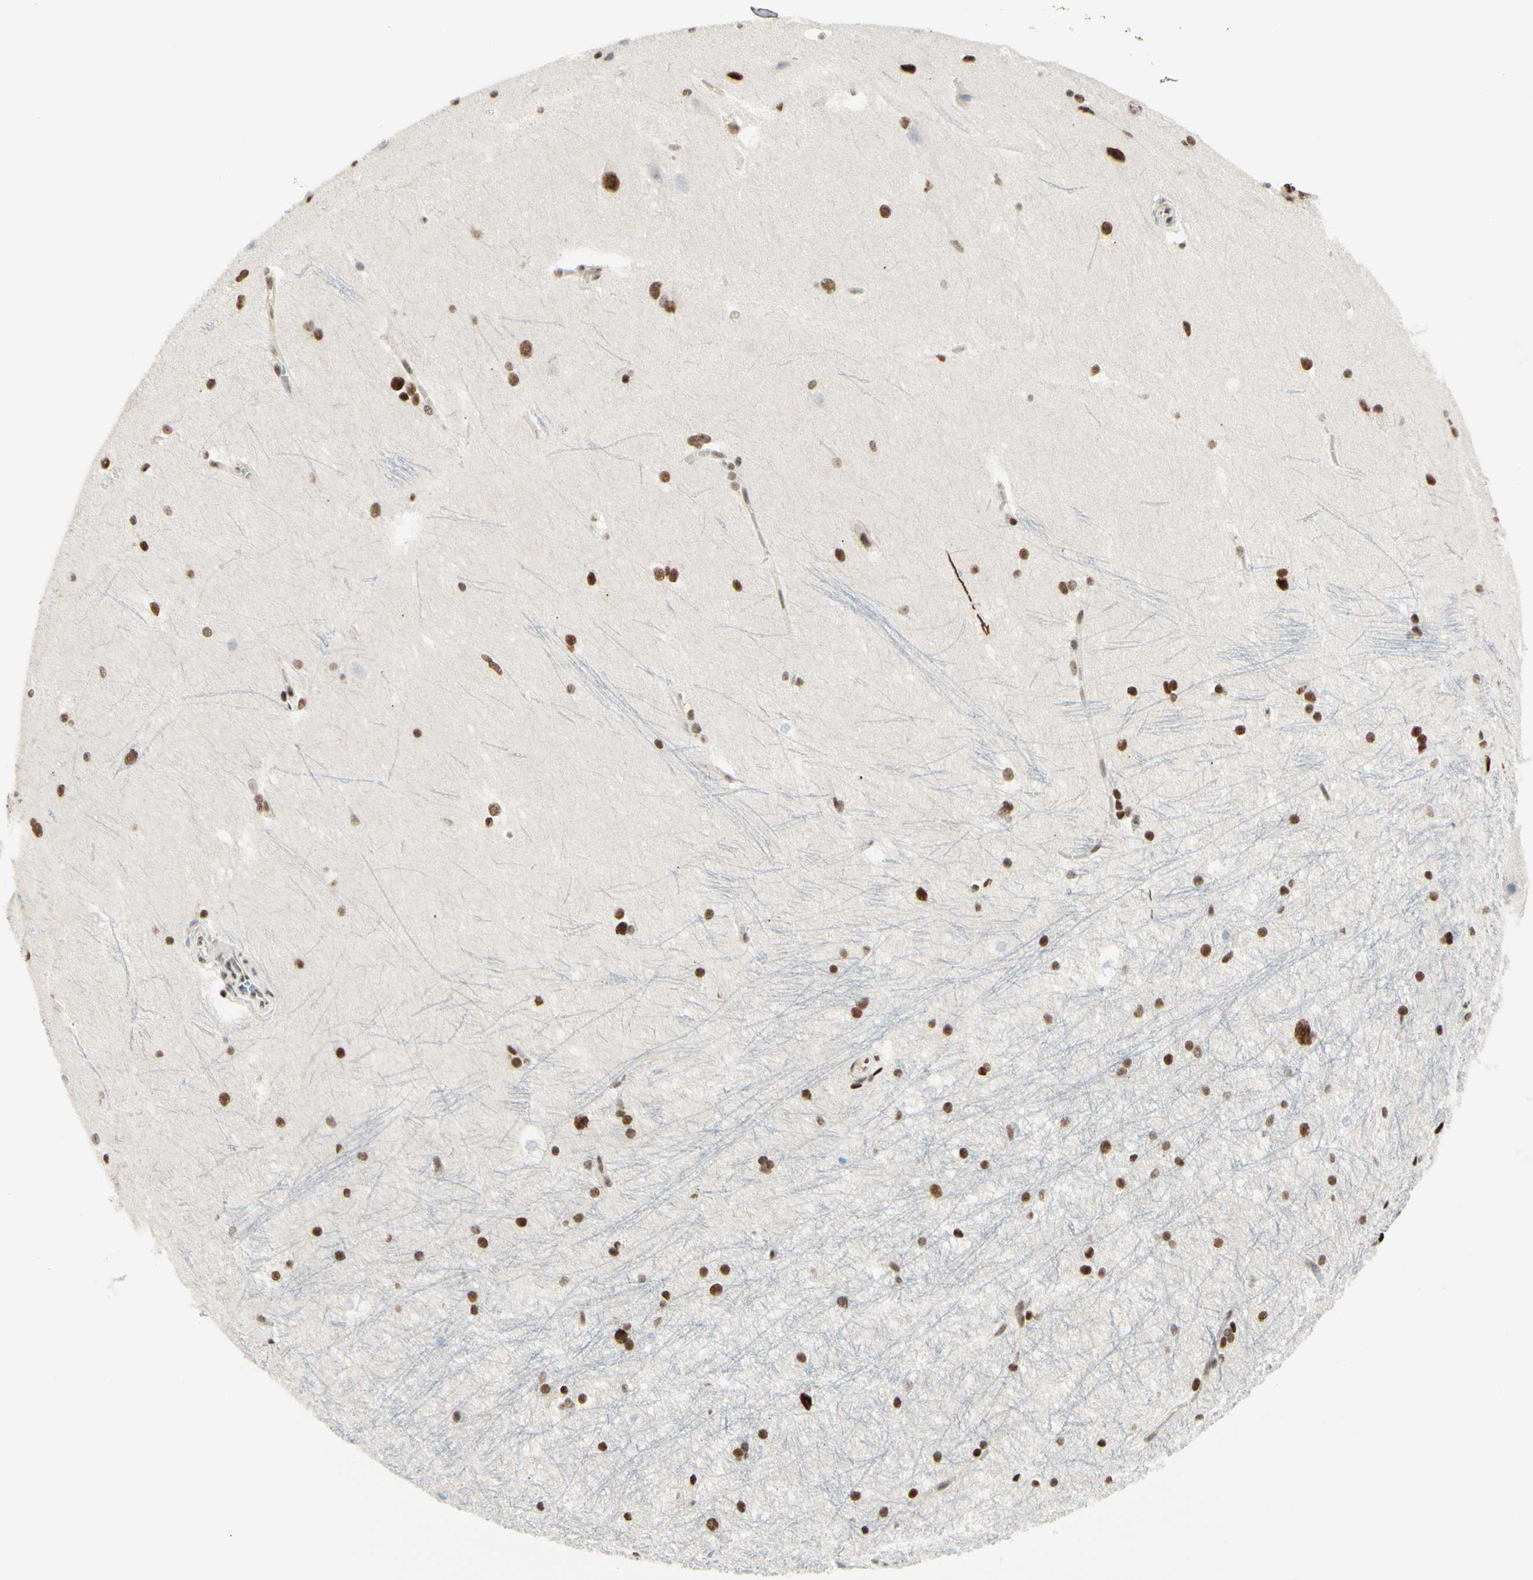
{"staining": {"intensity": "moderate", "quantity": ">75%", "location": "nuclear"}, "tissue": "hippocampus", "cell_type": "Glial cells", "image_type": "normal", "snomed": [{"axis": "morphology", "description": "Normal tissue, NOS"}, {"axis": "topography", "description": "Hippocampus"}], "caption": "Brown immunohistochemical staining in unremarkable human hippocampus shows moderate nuclear expression in about >75% of glial cells. Immunohistochemistry (ihc) stains the protein in brown and the nuclei are stained blue.", "gene": "SUFU", "patient": {"sex": "female", "age": 19}}